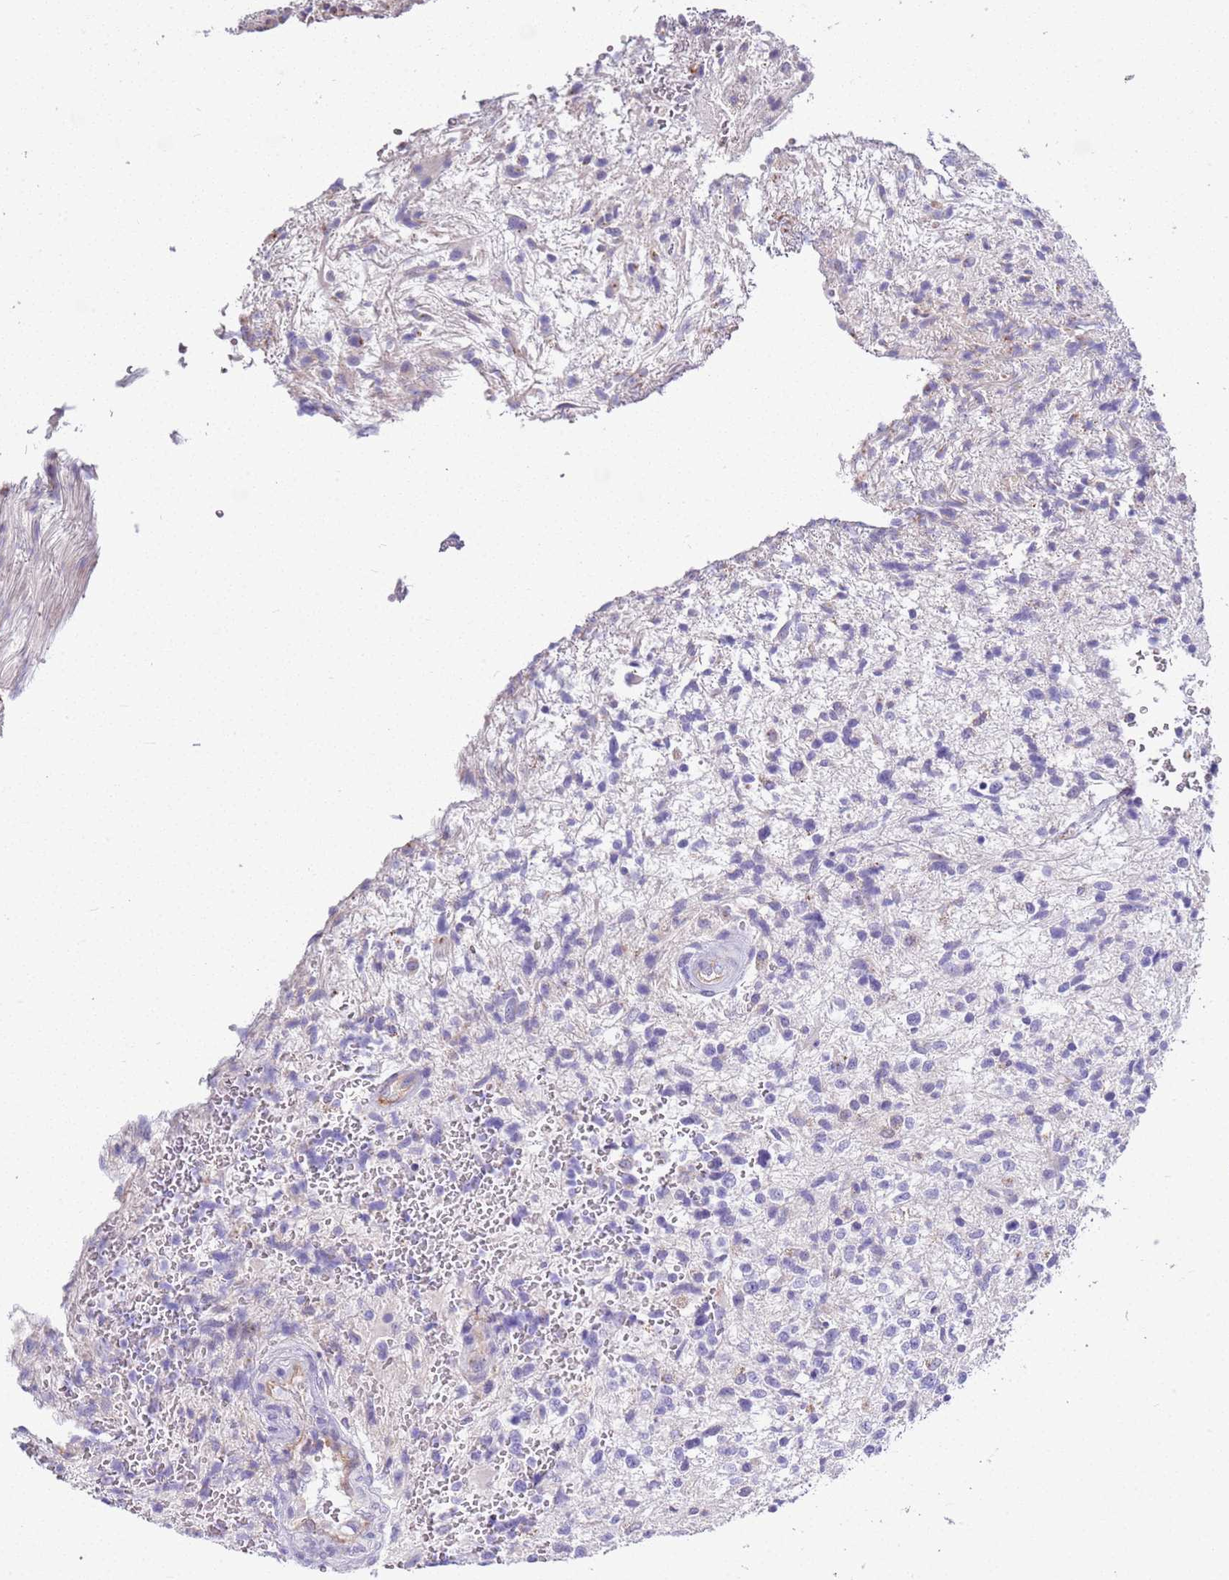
{"staining": {"intensity": "negative", "quantity": "none", "location": "none"}, "tissue": "glioma", "cell_type": "Tumor cells", "image_type": "cancer", "snomed": [{"axis": "morphology", "description": "Glioma, malignant, High grade"}, {"axis": "topography", "description": "Brain"}], "caption": "An image of glioma stained for a protein shows no brown staining in tumor cells. (Stains: DAB (3,3'-diaminobenzidine) immunohistochemistry (IHC) with hematoxylin counter stain, Microscopy: brightfield microscopy at high magnification).", "gene": "BRMS1L", "patient": {"sex": "male", "age": 56}}